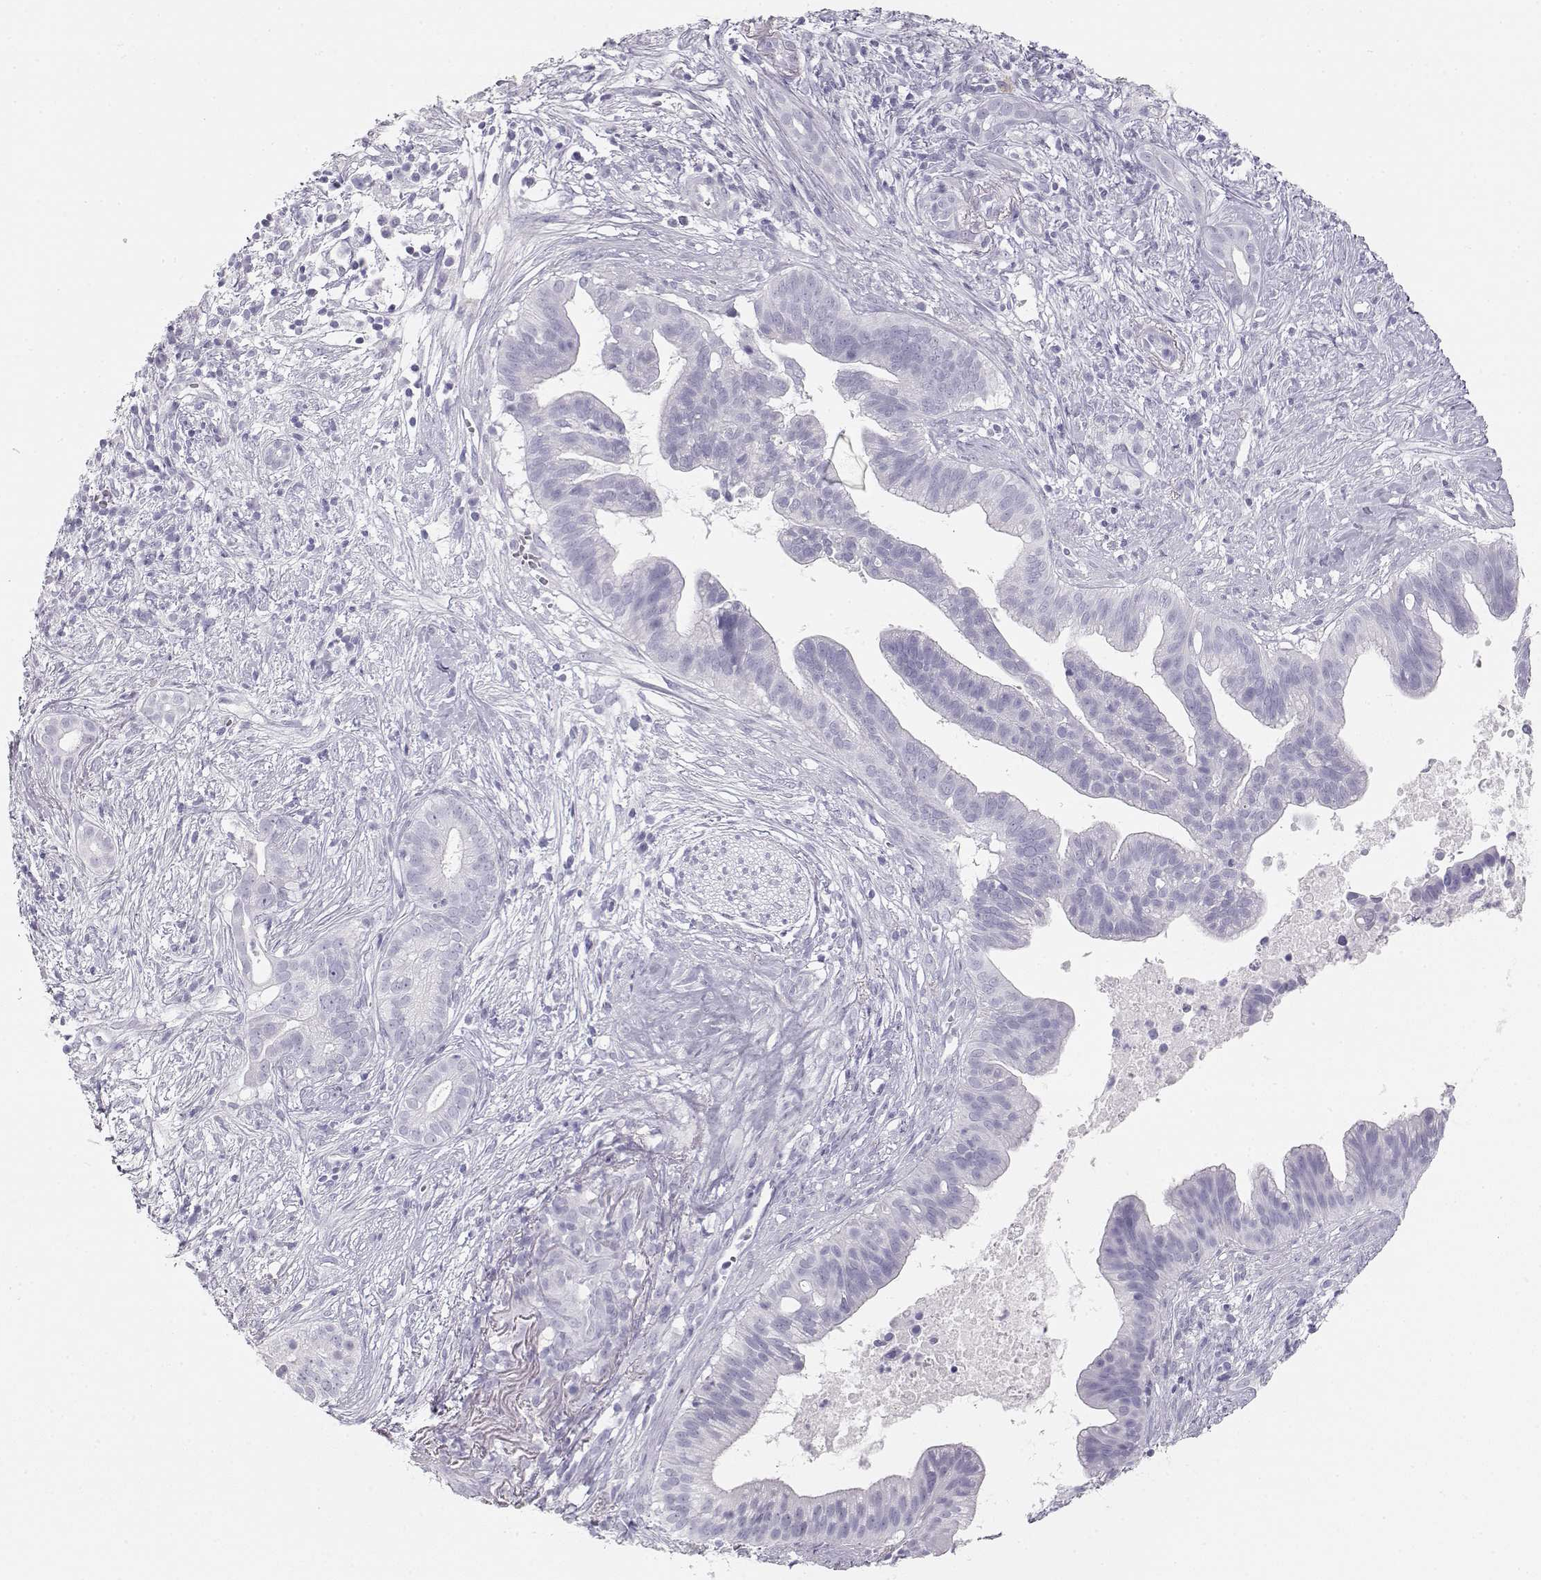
{"staining": {"intensity": "negative", "quantity": "none", "location": "none"}, "tissue": "pancreatic cancer", "cell_type": "Tumor cells", "image_type": "cancer", "snomed": [{"axis": "morphology", "description": "Adenocarcinoma, NOS"}, {"axis": "topography", "description": "Pancreas"}], "caption": "Immunohistochemical staining of human pancreatic cancer (adenocarcinoma) displays no significant positivity in tumor cells. Nuclei are stained in blue.", "gene": "TKTL1", "patient": {"sex": "male", "age": 61}}